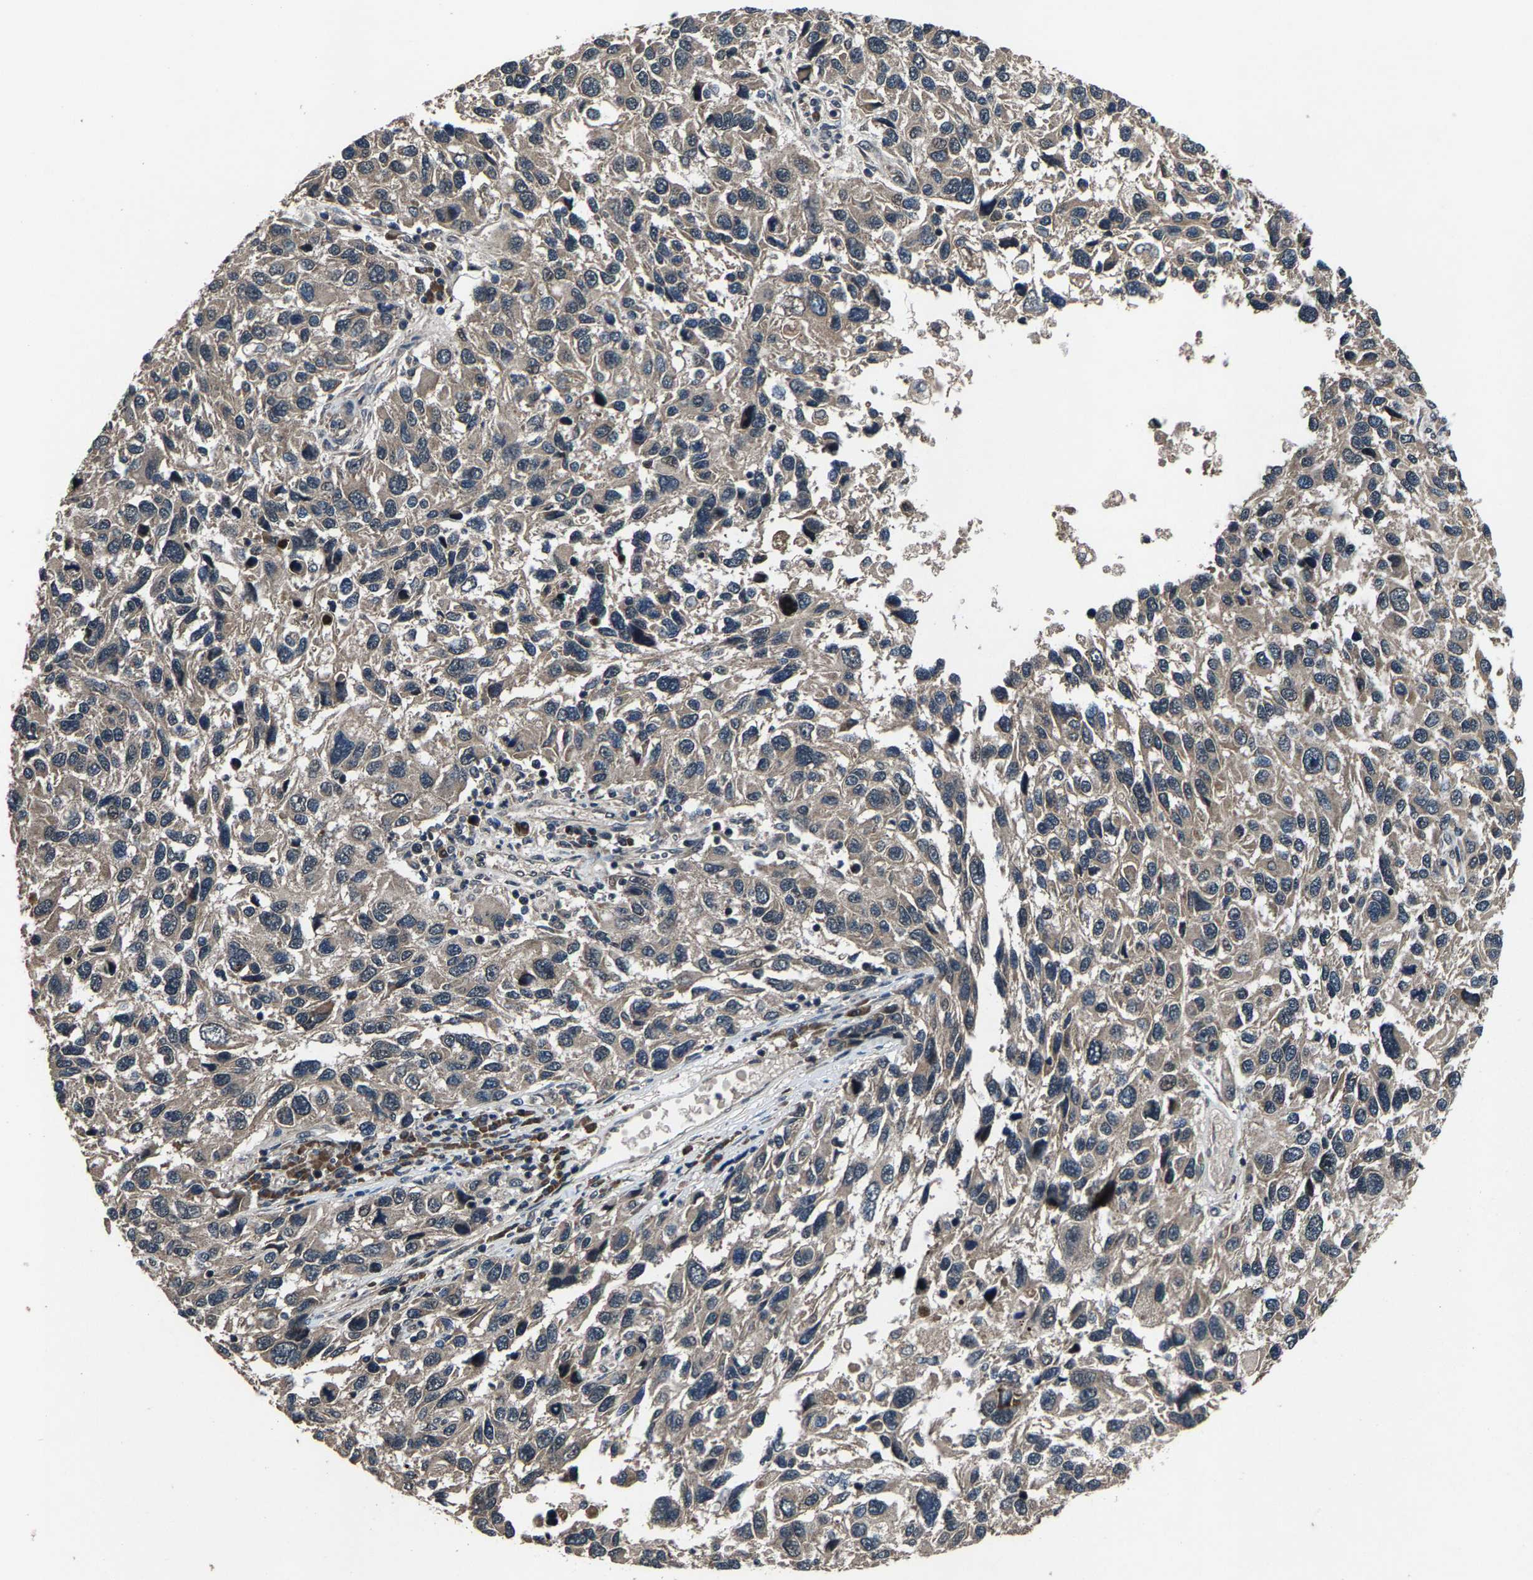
{"staining": {"intensity": "negative", "quantity": "none", "location": "none"}, "tissue": "melanoma", "cell_type": "Tumor cells", "image_type": "cancer", "snomed": [{"axis": "morphology", "description": "Malignant melanoma, NOS"}, {"axis": "topography", "description": "Skin"}], "caption": "A high-resolution micrograph shows IHC staining of melanoma, which shows no significant staining in tumor cells. The staining was performed using DAB to visualize the protein expression in brown, while the nuclei were stained in blue with hematoxylin (Magnification: 20x).", "gene": "HUWE1", "patient": {"sex": "male", "age": 53}}